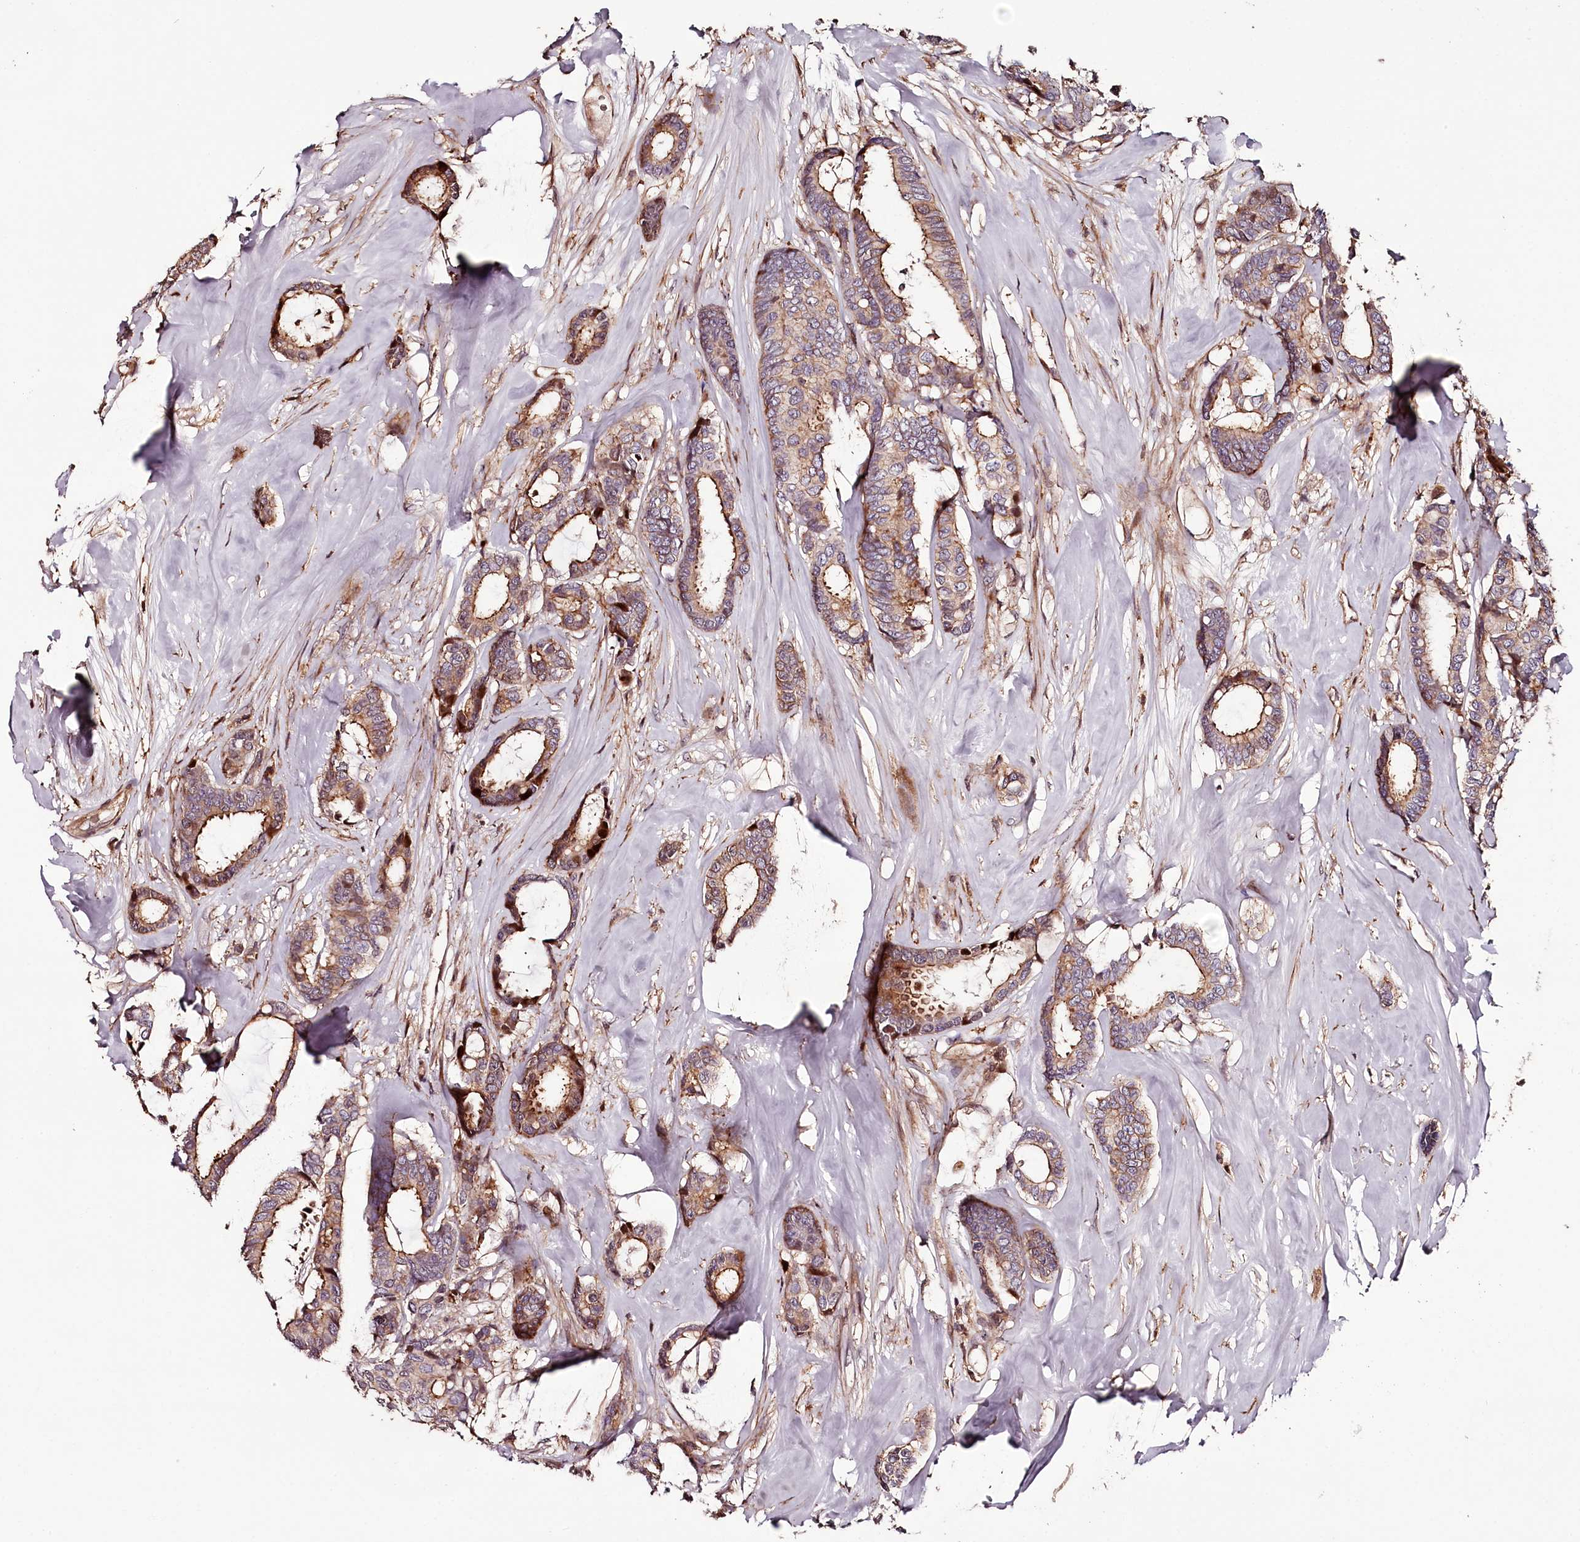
{"staining": {"intensity": "strong", "quantity": ">75%", "location": "cytoplasmic/membranous"}, "tissue": "breast cancer", "cell_type": "Tumor cells", "image_type": "cancer", "snomed": [{"axis": "morphology", "description": "Duct carcinoma"}, {"axis": "topography", "description": "Breast"}], "caption": "Breast infiltrating ductal carcinoma stained with a protein marker demonstrates strong staining in tumor cells.", "gene": "KIF14", "patient": {"sex": "female", "age": 87}}